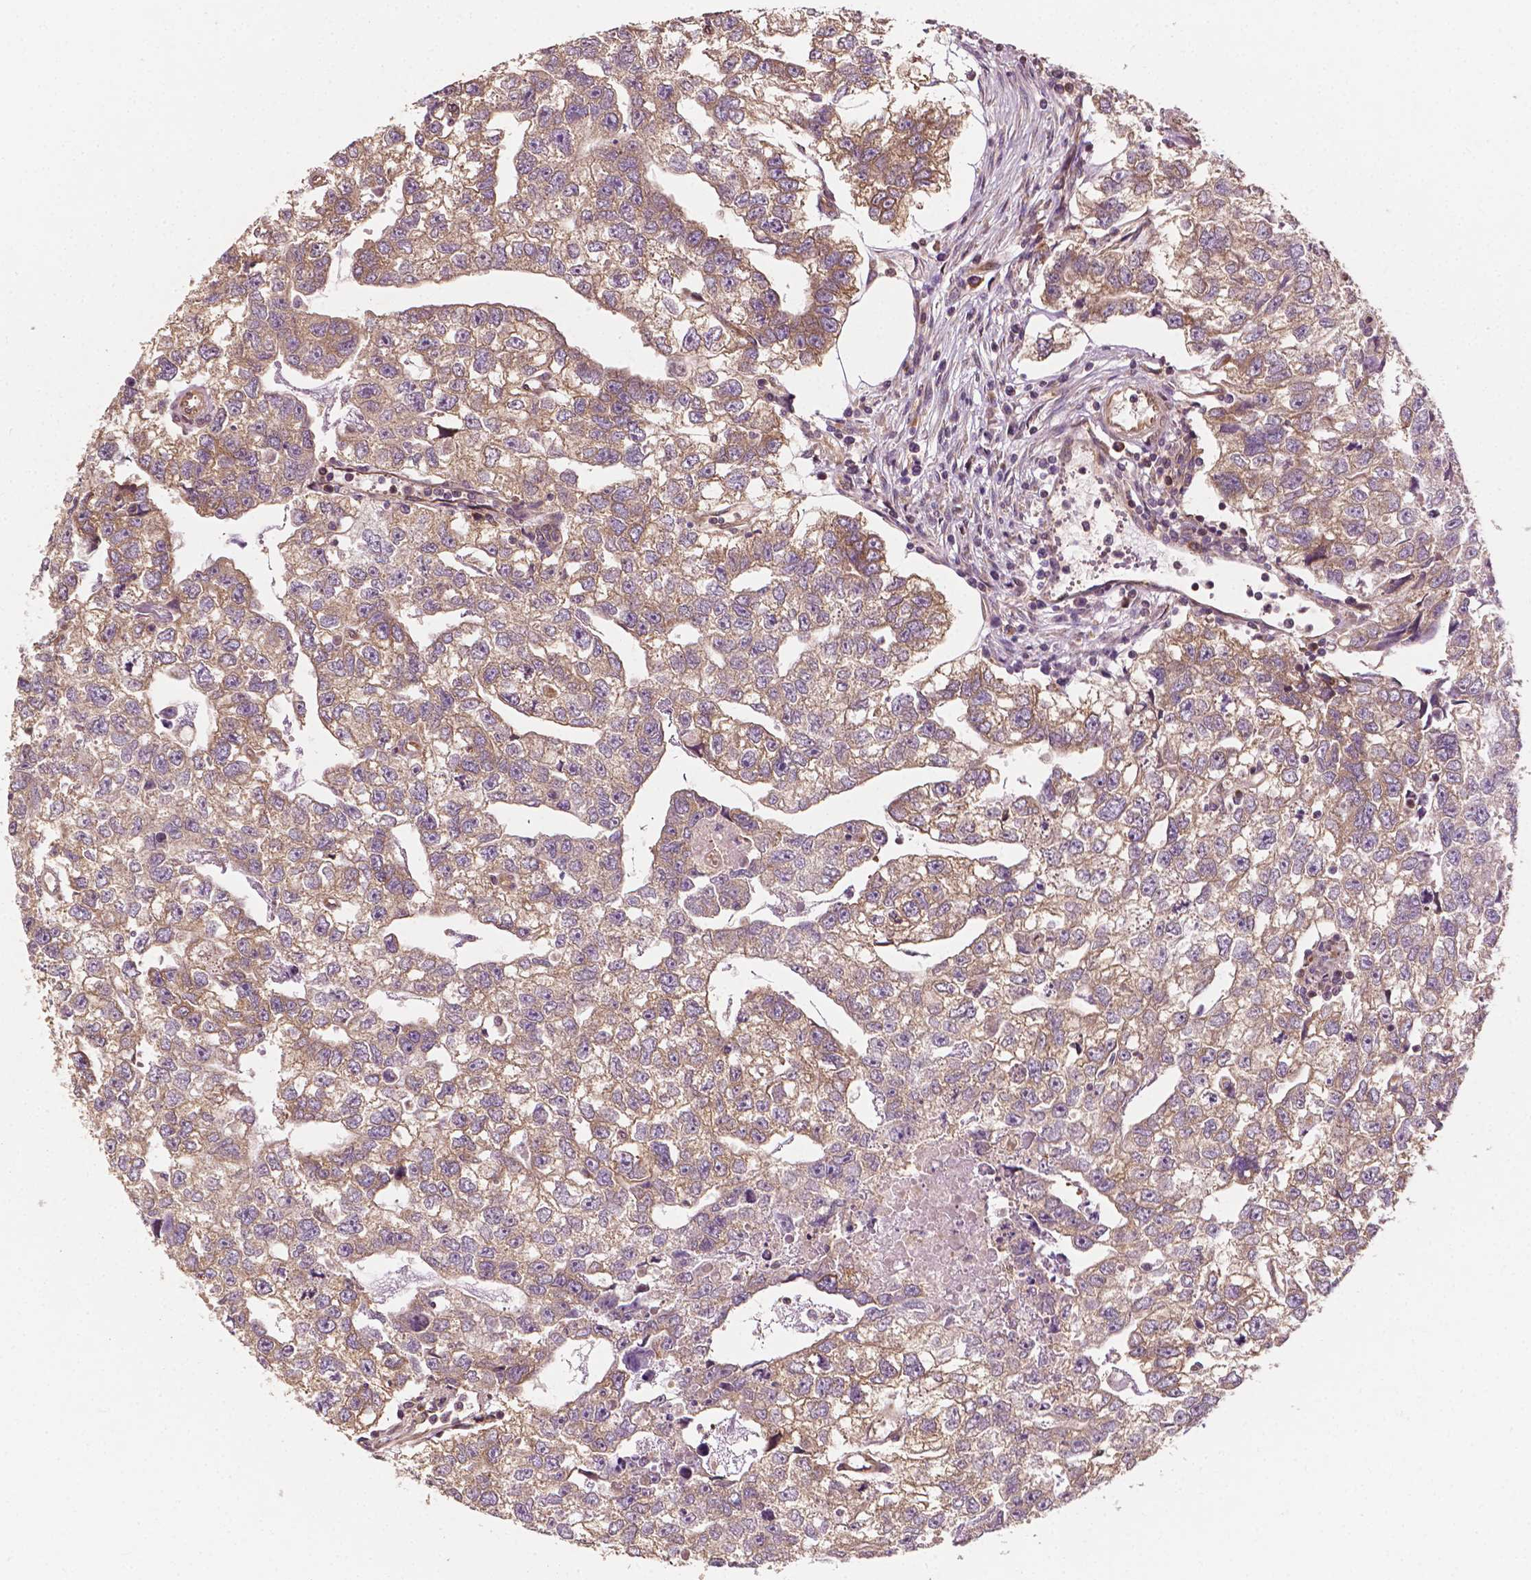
{"staining": {"intensity": "weak", "quantity": ">75%", "location": "cytoplasmic/membranous"}, "tissue": "testis cancer", "cell_type": "Tumor cells", "image_type": "cancer", "snomed": [{"axis": "morphology", "description": "Carcinoma, Embryonal, NOS"}, {"axis": "morphology", "description": "Teratoma, malignant, NOS"}, {"axis": "topography", "description": "Testis"}], "caption": "Tumor cells exhibit low levels of weak cytoplasmic/membranous expression in about >75% of cells in testis cancer. (IHC, brightfield microscopy, high magnification).", "gene": "G3BP1", "patient": {"sex": "male", "age": 44}}